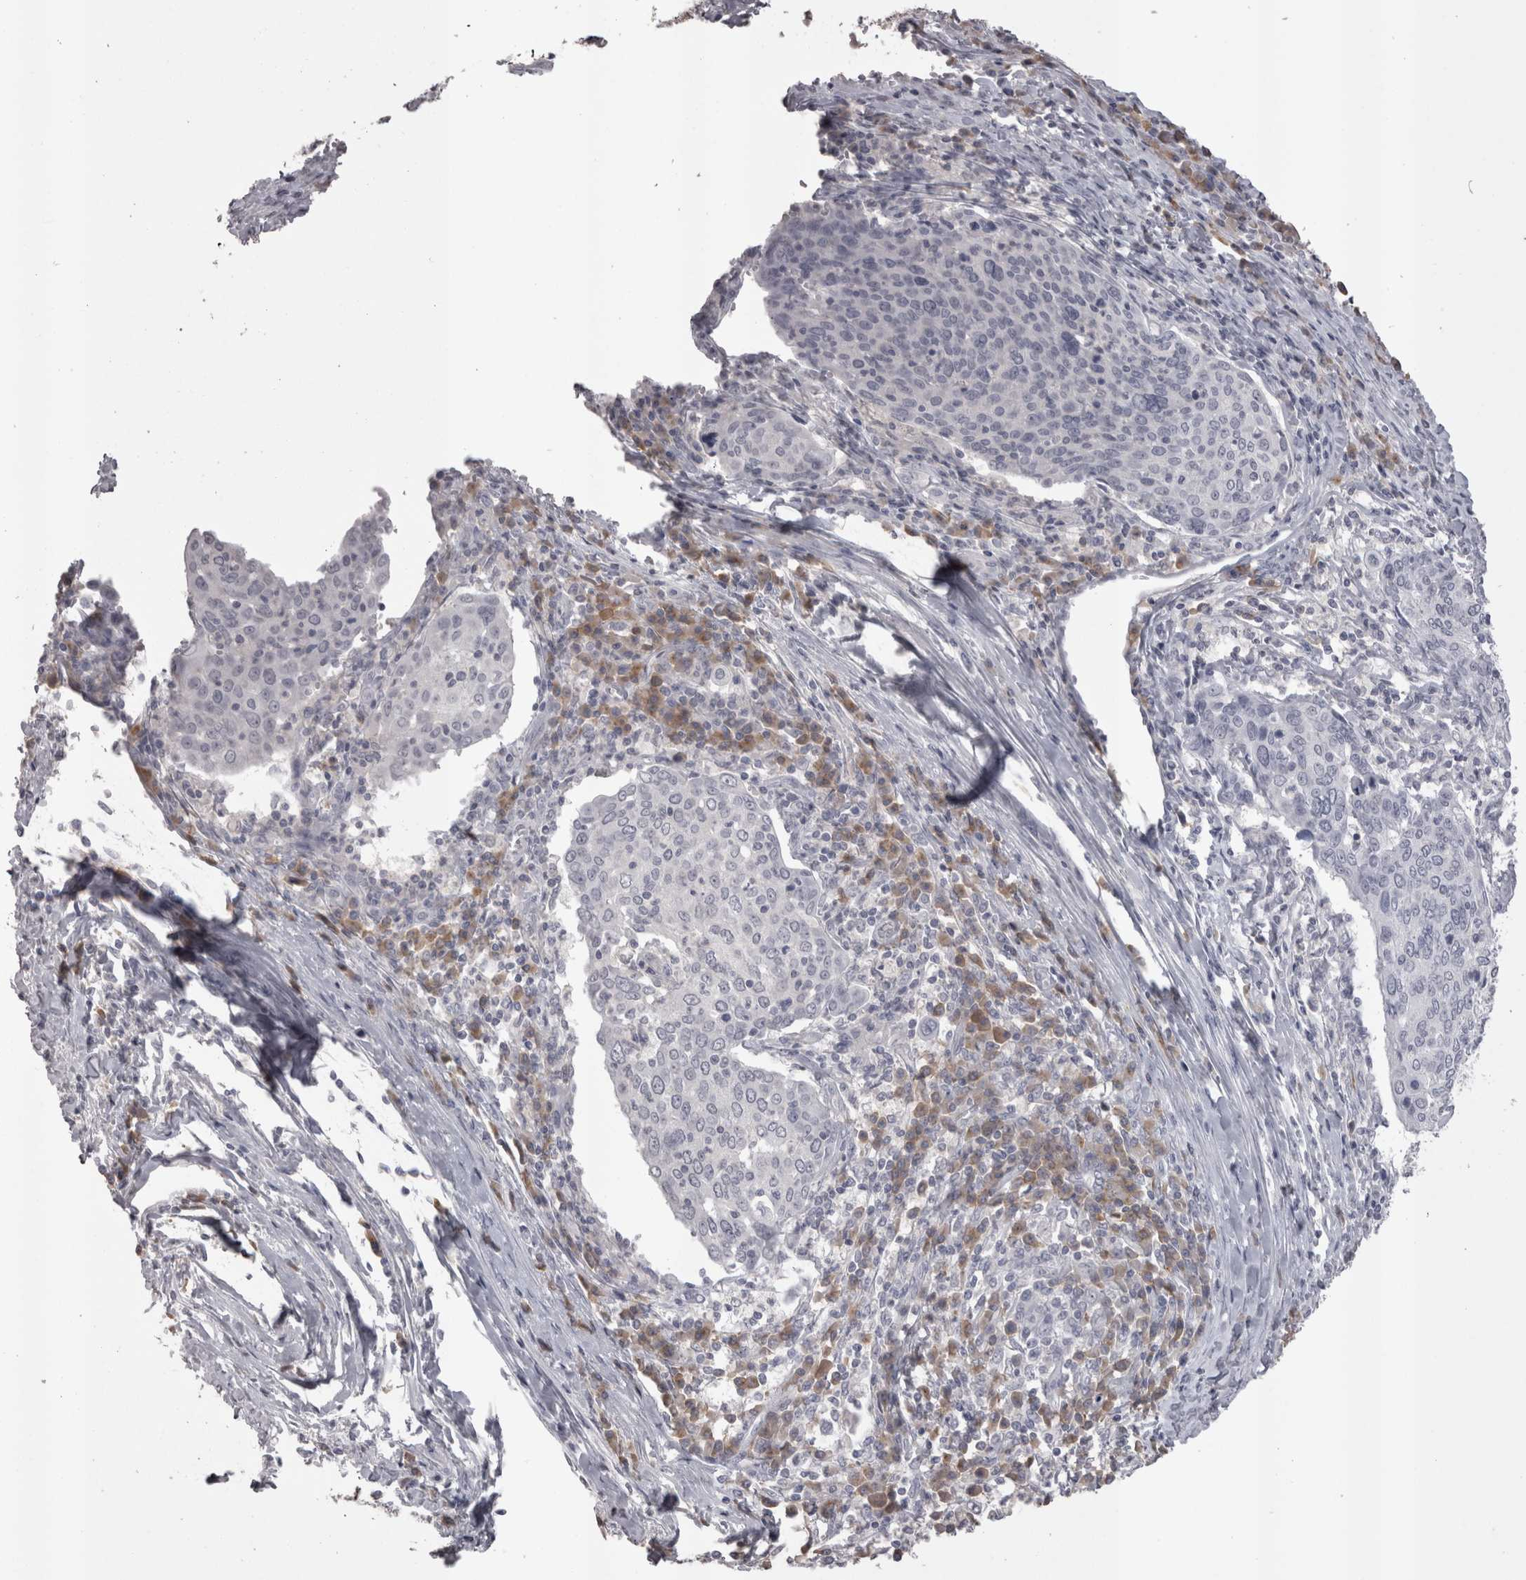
{"staining": {"intensity": "negative", "quantity": "none", "location": "none"}, "tissue": "cervical cancer", "cell_type": "Tumor cells", "image_type": "cancer", "snomed": [{"axis": "morphology", "description": "Squamous cell carcinoma, NOS"}, {"axis": "topography", "description": "Cervix"}], "caption": "A micrograph of human cervical cancer (squamous cell carcinoma) is negative for staining in tumor cells.", "gene": "LAX1", "patient": {"sex": "female", "age": 40}}